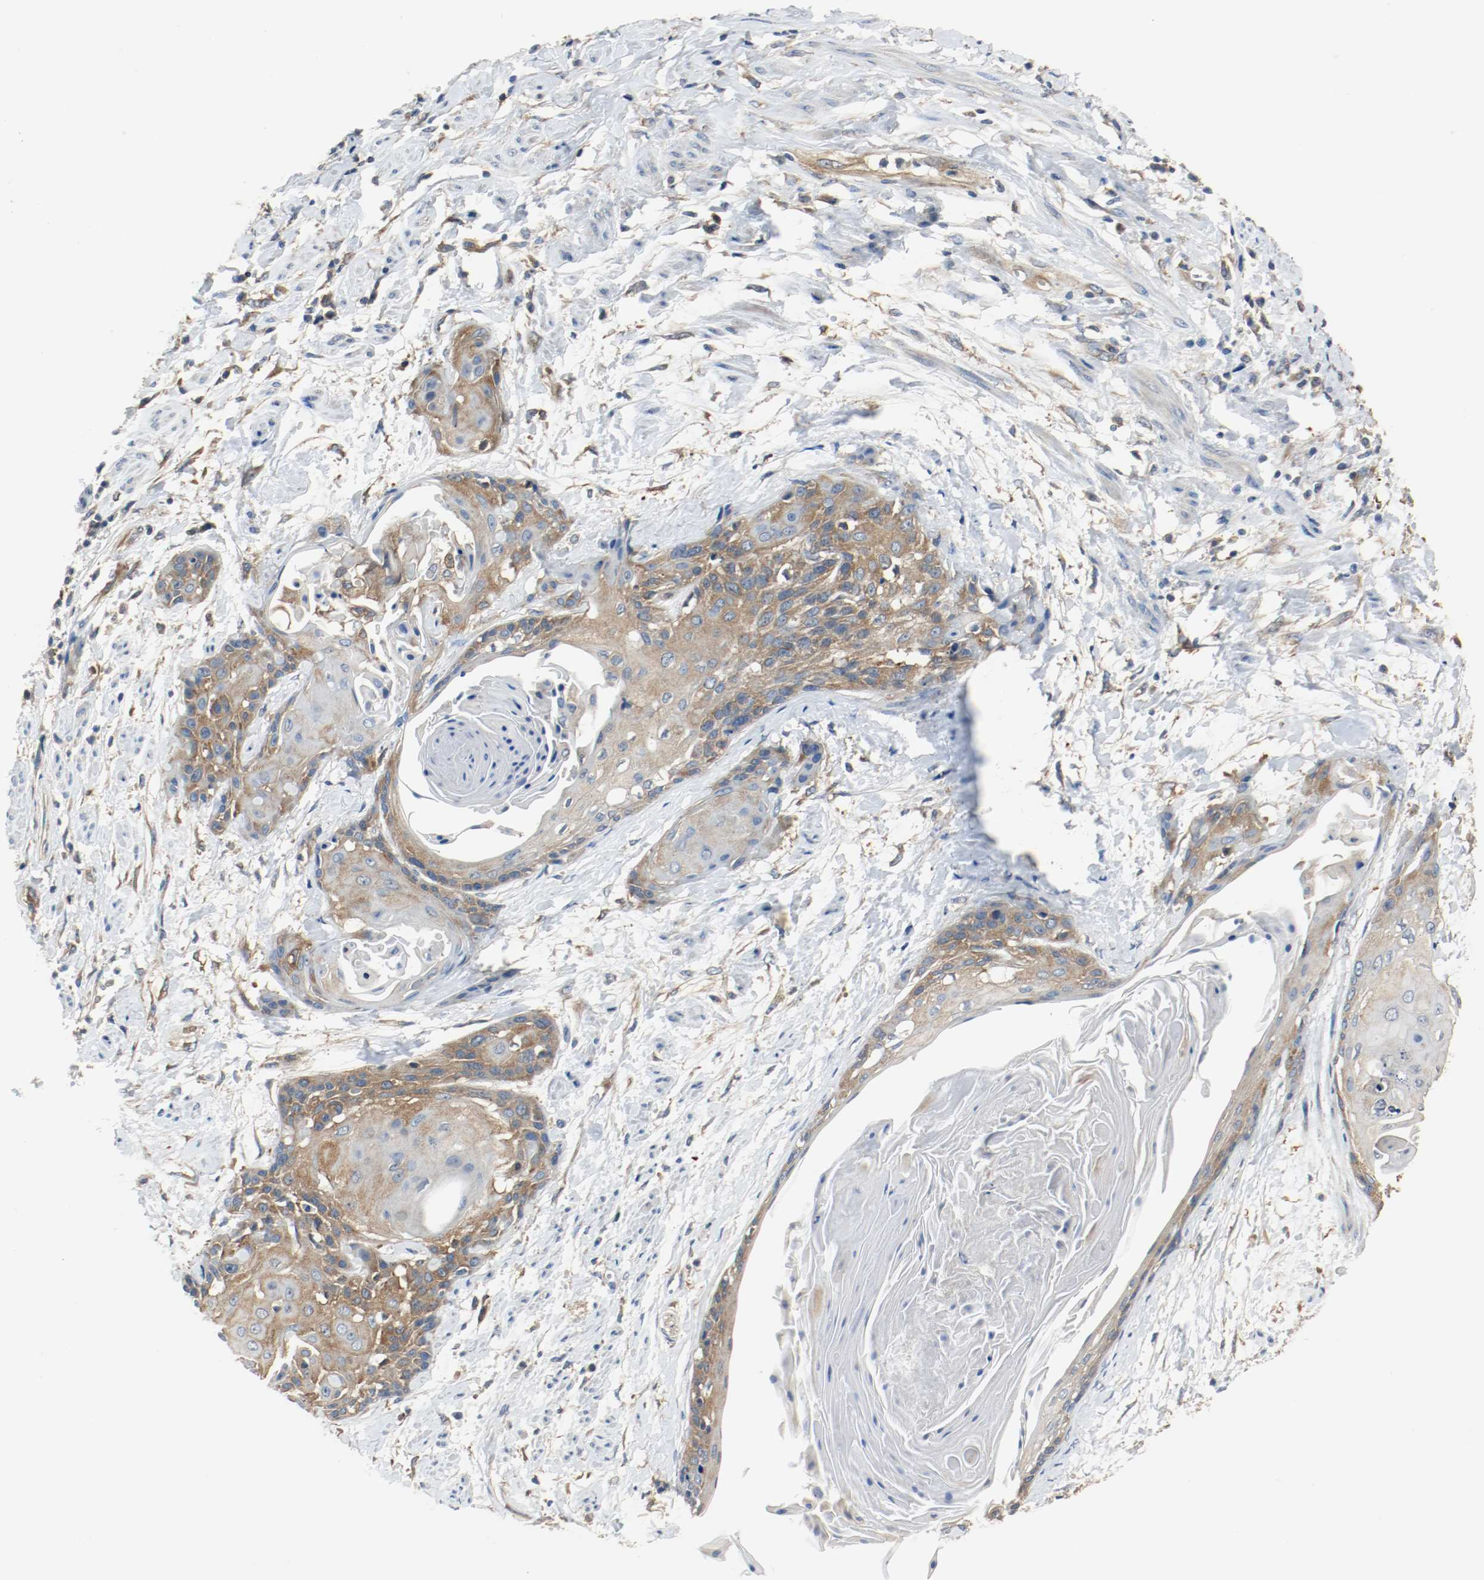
{"staining": {"intensity": "moderate", "quantity": ">75%", "location": "cytoplasmic/membranous"}, "tissue": "cervical cancer", "cell_type": "Tumor cells", "image_type": "cancer", "snomed": [{"axis": "morphology", "description": "Squamous cell carcinoma, NOS"}, {"axis": "topography", "description": "Cervix"}], "caption": "Cervical cancer stained for a protein shows moderate cytoplasmic/membranous positivity in tumor cells.", "gene": "HGS", "patient": {"sex": "female", "age": 57}}